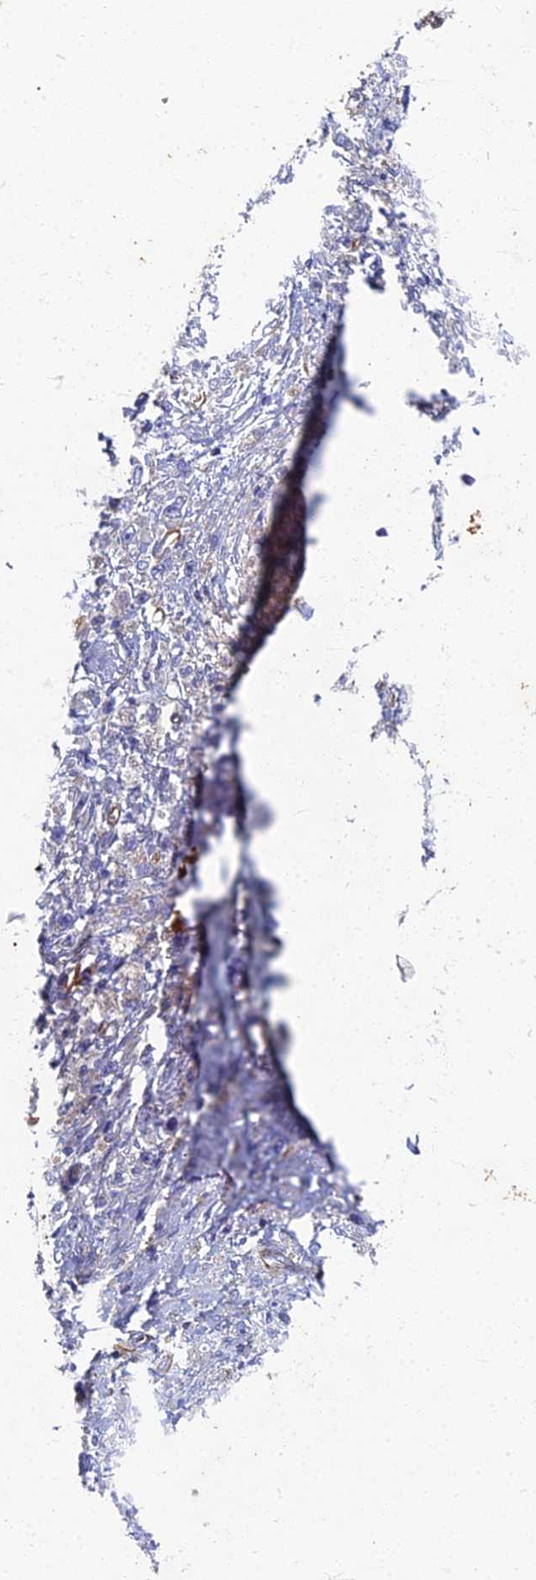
{"staining": {"intensity": "negative", "quantity": "none", "location": "none"}, "tissue": "stomach cancer", "cell_type": "Tumor cells", "image_type": "cancer", "snomed": [{"axis": "morphology", "description": "Adenocarcinoma, NOS"}, {"axis": "topography", "description": "Stomach"}], "caption": "An immunohistochemistry image of stomach cancer is shown. There is no staining in tumor cells of stomach cancer. (DAB (3,3'-diaminobenzidine) IHC, high magnification).", "gene": "RNASEK", "patient": {"sex": "female", "age": 59}}